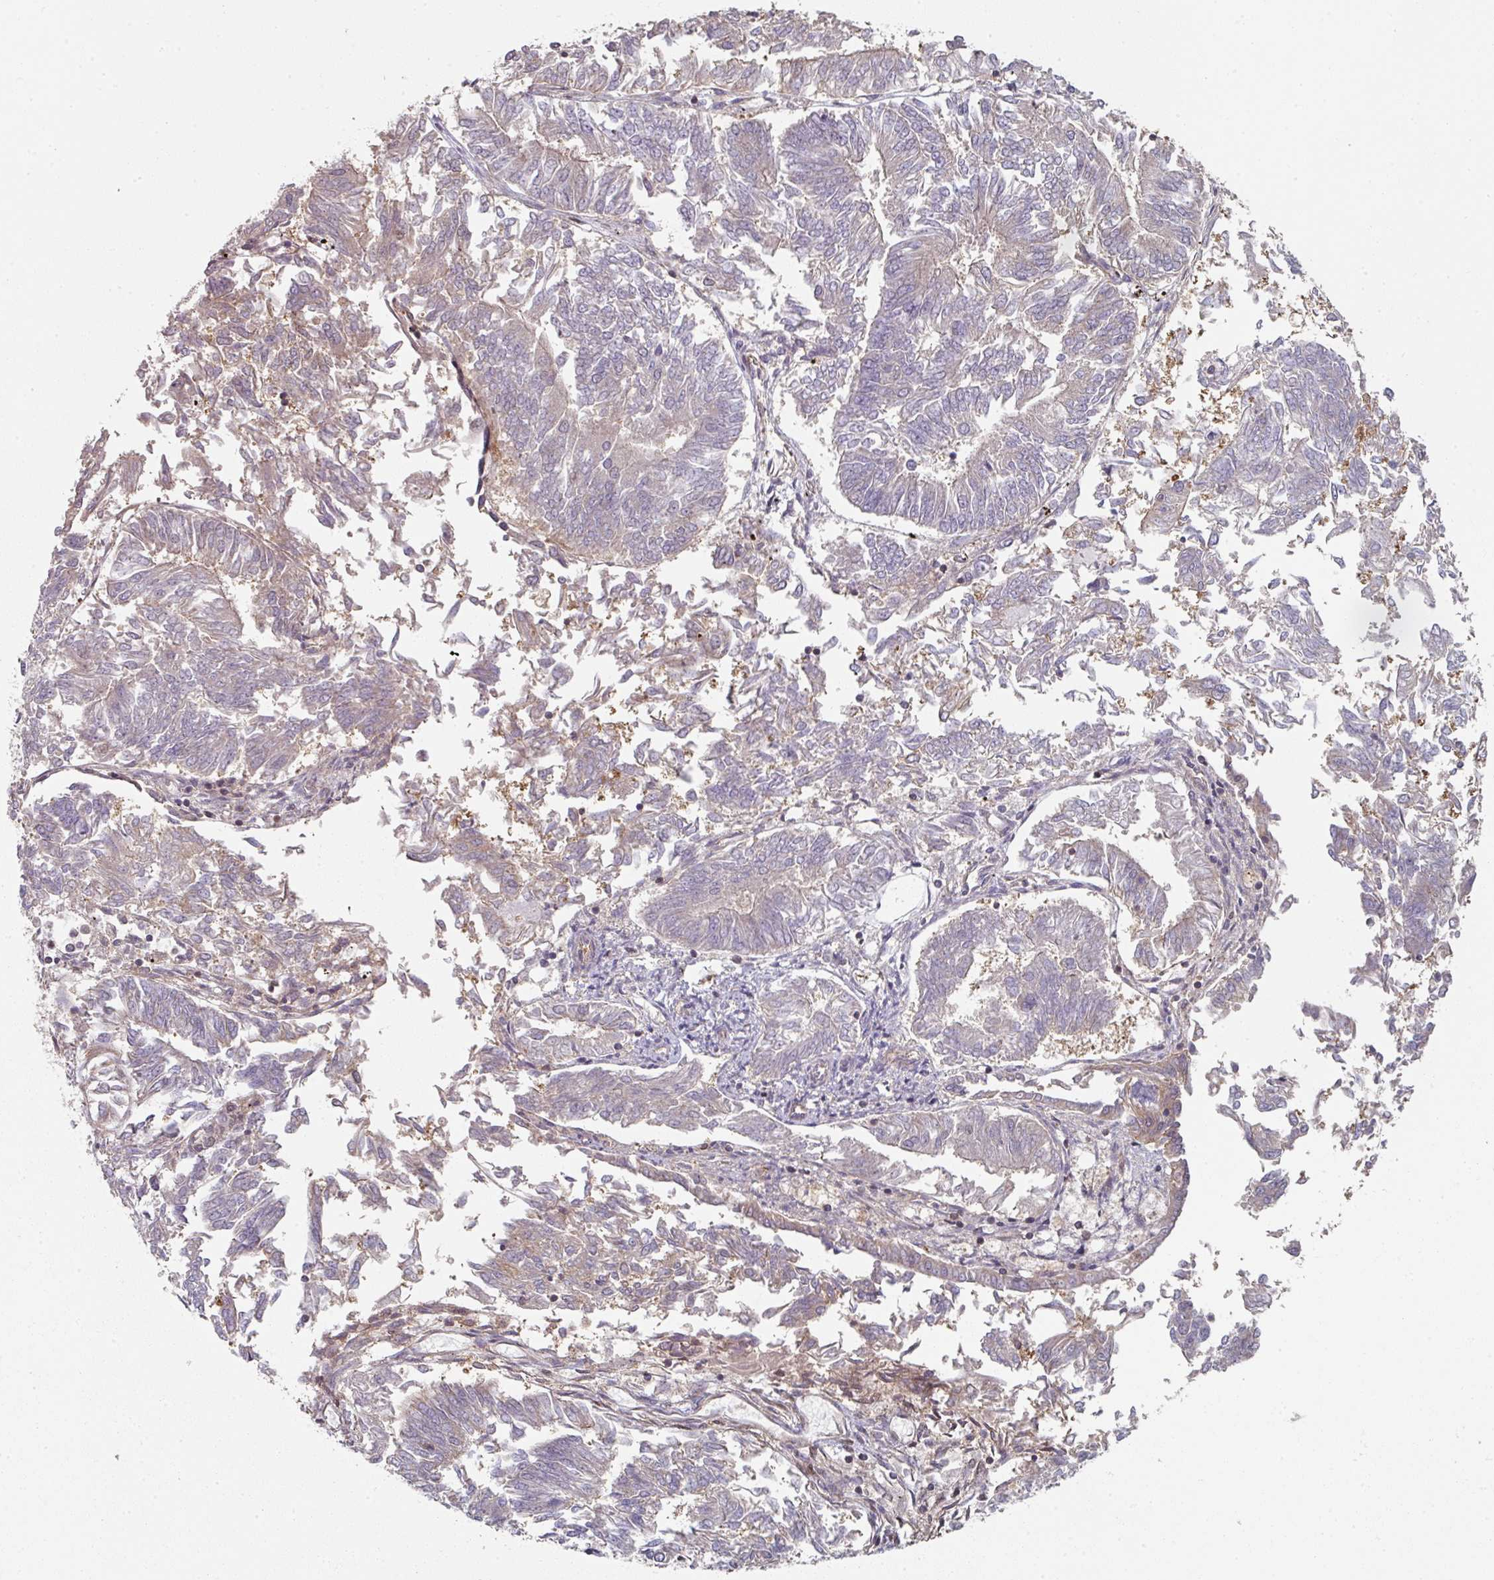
{"staining": {"intensity": "weak", "quantity": "<25%", "location": "cytoplasmic/membranous"}, "tissue": "endometrial cancer", "cell_type": "Tumor cells", "image_type": "cancer", "snomed": [{"axis": "morphology", "description": "Adenocarcinoma, NOS"}, {"axis": "topography", "description": "Endometrium"}], "caption": "Tumor cells show no significant staining in adenocarcinoma (endometrial). (Immunohistochemistry (ihc), brightfield microscopy, high magnification).", "gene": "PSME3IP1", "patient": {"sex": "female", "age": 58}}